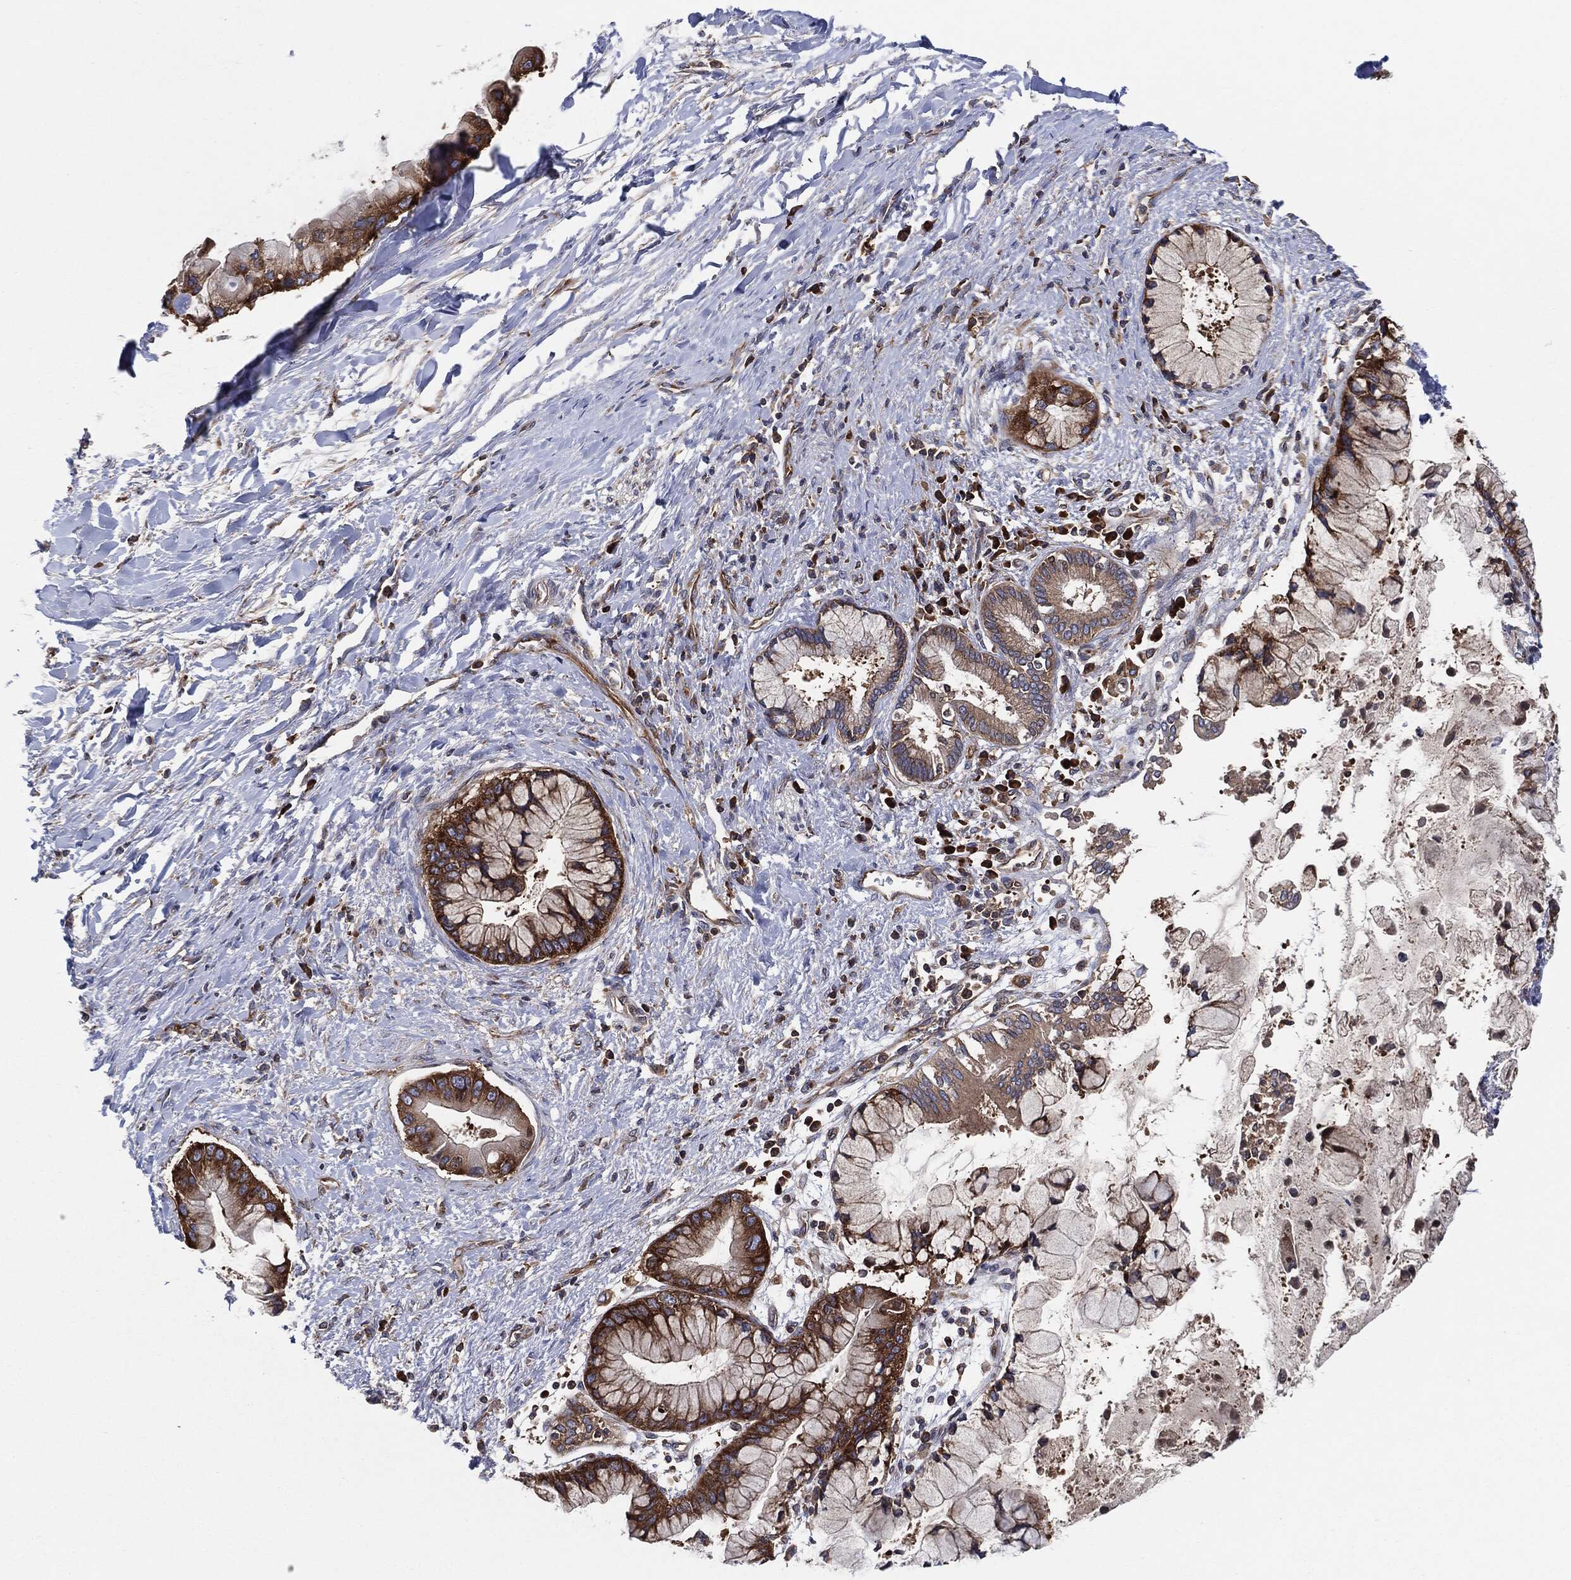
{"staining": {"intensity": "moderate", "quantity": ">75%", "location": "cytoplasmic/membranous"}, "tissue": "liver cancer", "cell_type": "Tumor cells", "image_type": "cancer", "snomed": [{"axis": "morphology", "description": "Normal tissue, NOS"}, {"axis": "morphology", "description": "Cholangiocarcinoma"}, {"axis": "topography", "description": "Liver"}, {"axis": "topography", "description": "Peripheral nerve tissue"}], "caption": "Moderate cytoplasmic/membranous protein staining is identified in about >75% of tumor cells in liver cancer (cholangiocarcinoma).", "gene": "EIF2S2", "patient": {"sex": "male", "age": 50}}